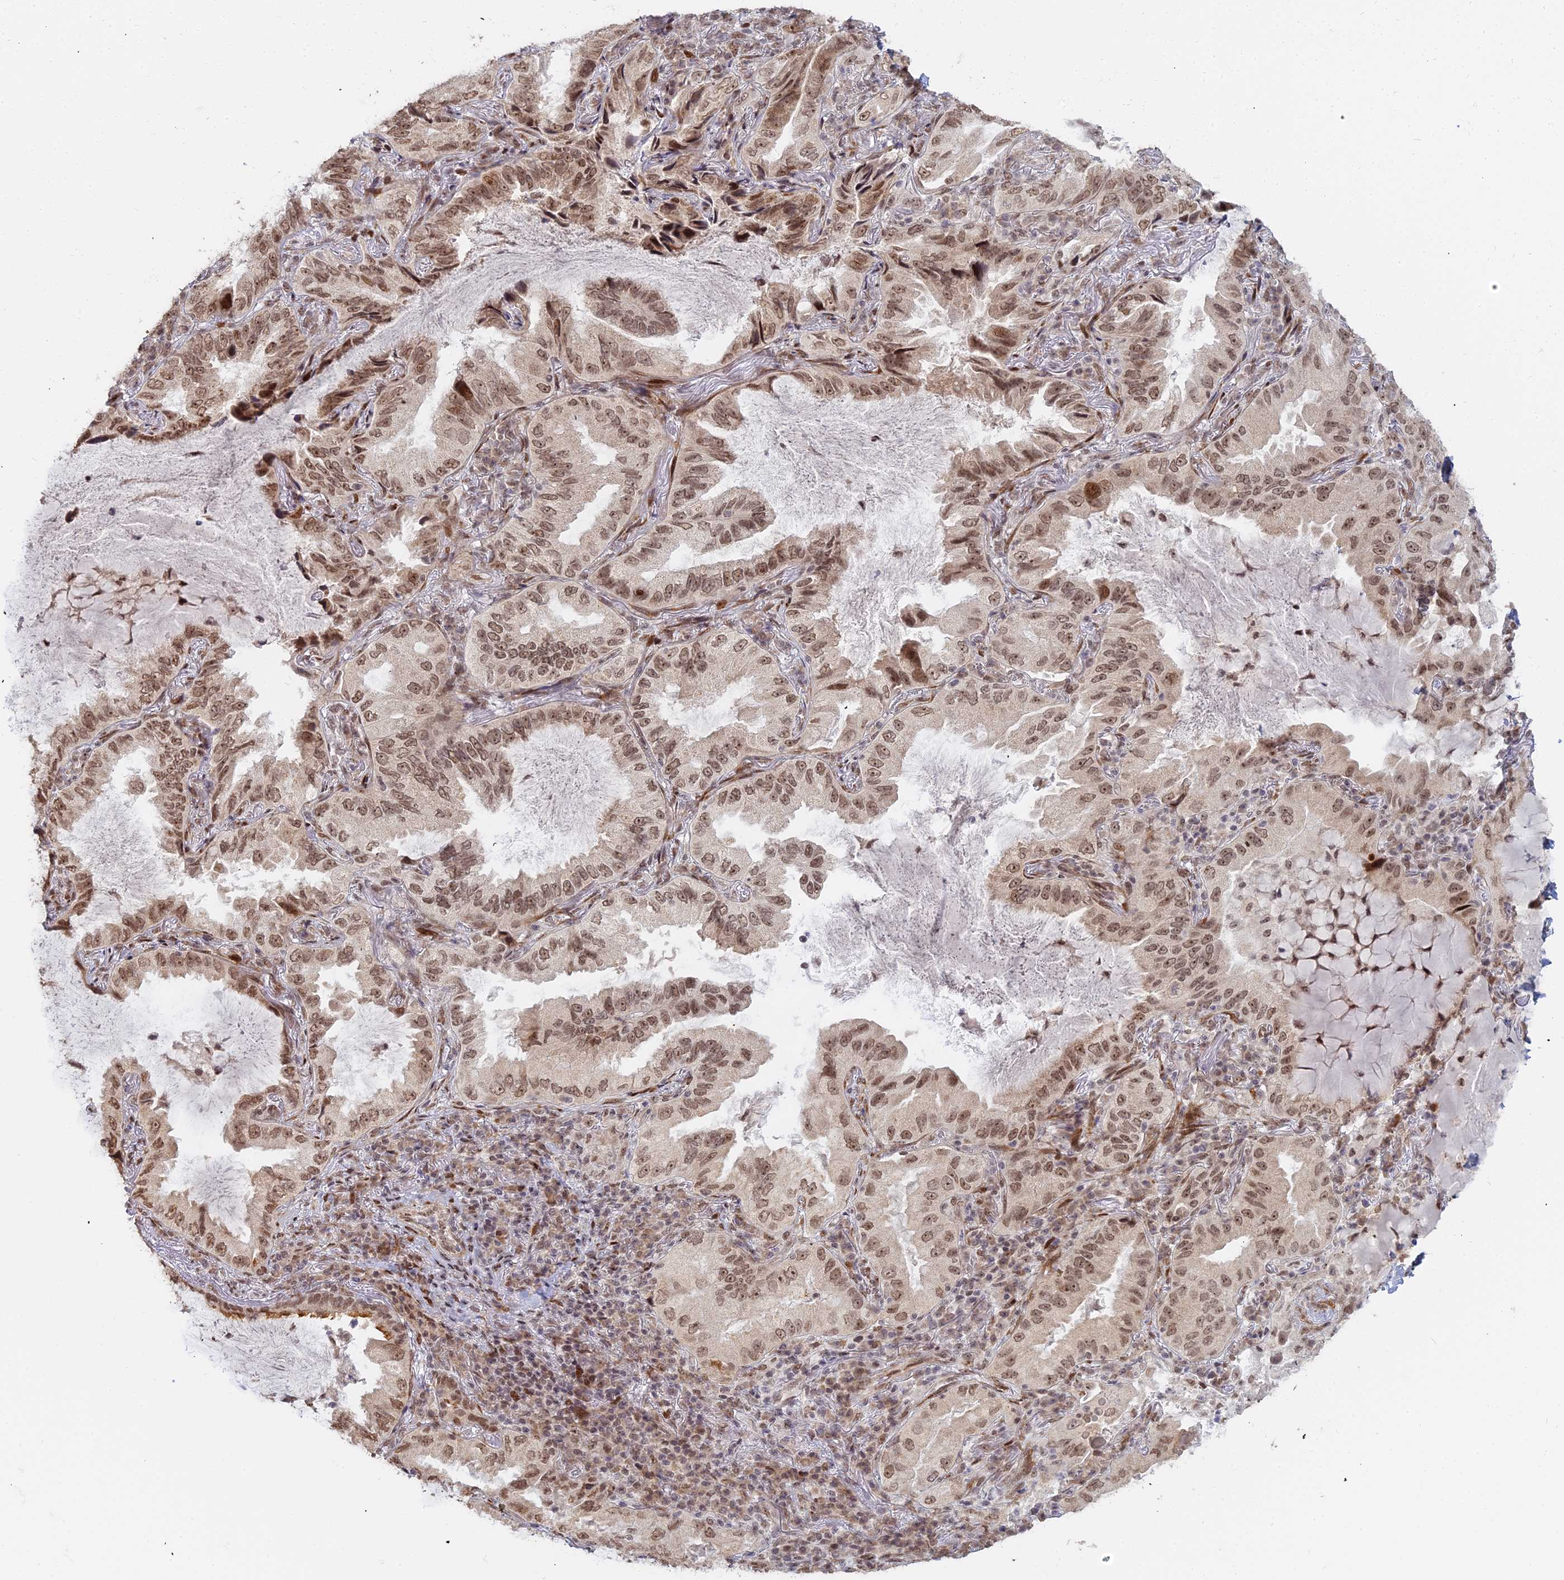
{"staining": {"intensity": "moderate", "quantity": ">75%", "location": "nuclear"}, "tissue": "lung cancer", "cell_type": "Tumor cells", "image_type": "cancer", "snomed": [{"axis": "morphology", "description": "Adenocarcinoma, NOS"}, {"axis": "topography", "description": "Lung"}], "caption": "Lung cancer stained with a brown dye demonstrates moderate nuclear positive positivity in about >75% of tumor cells.", "gene": "ABCA2", "patient": {"sex": "female", "age": 69}}